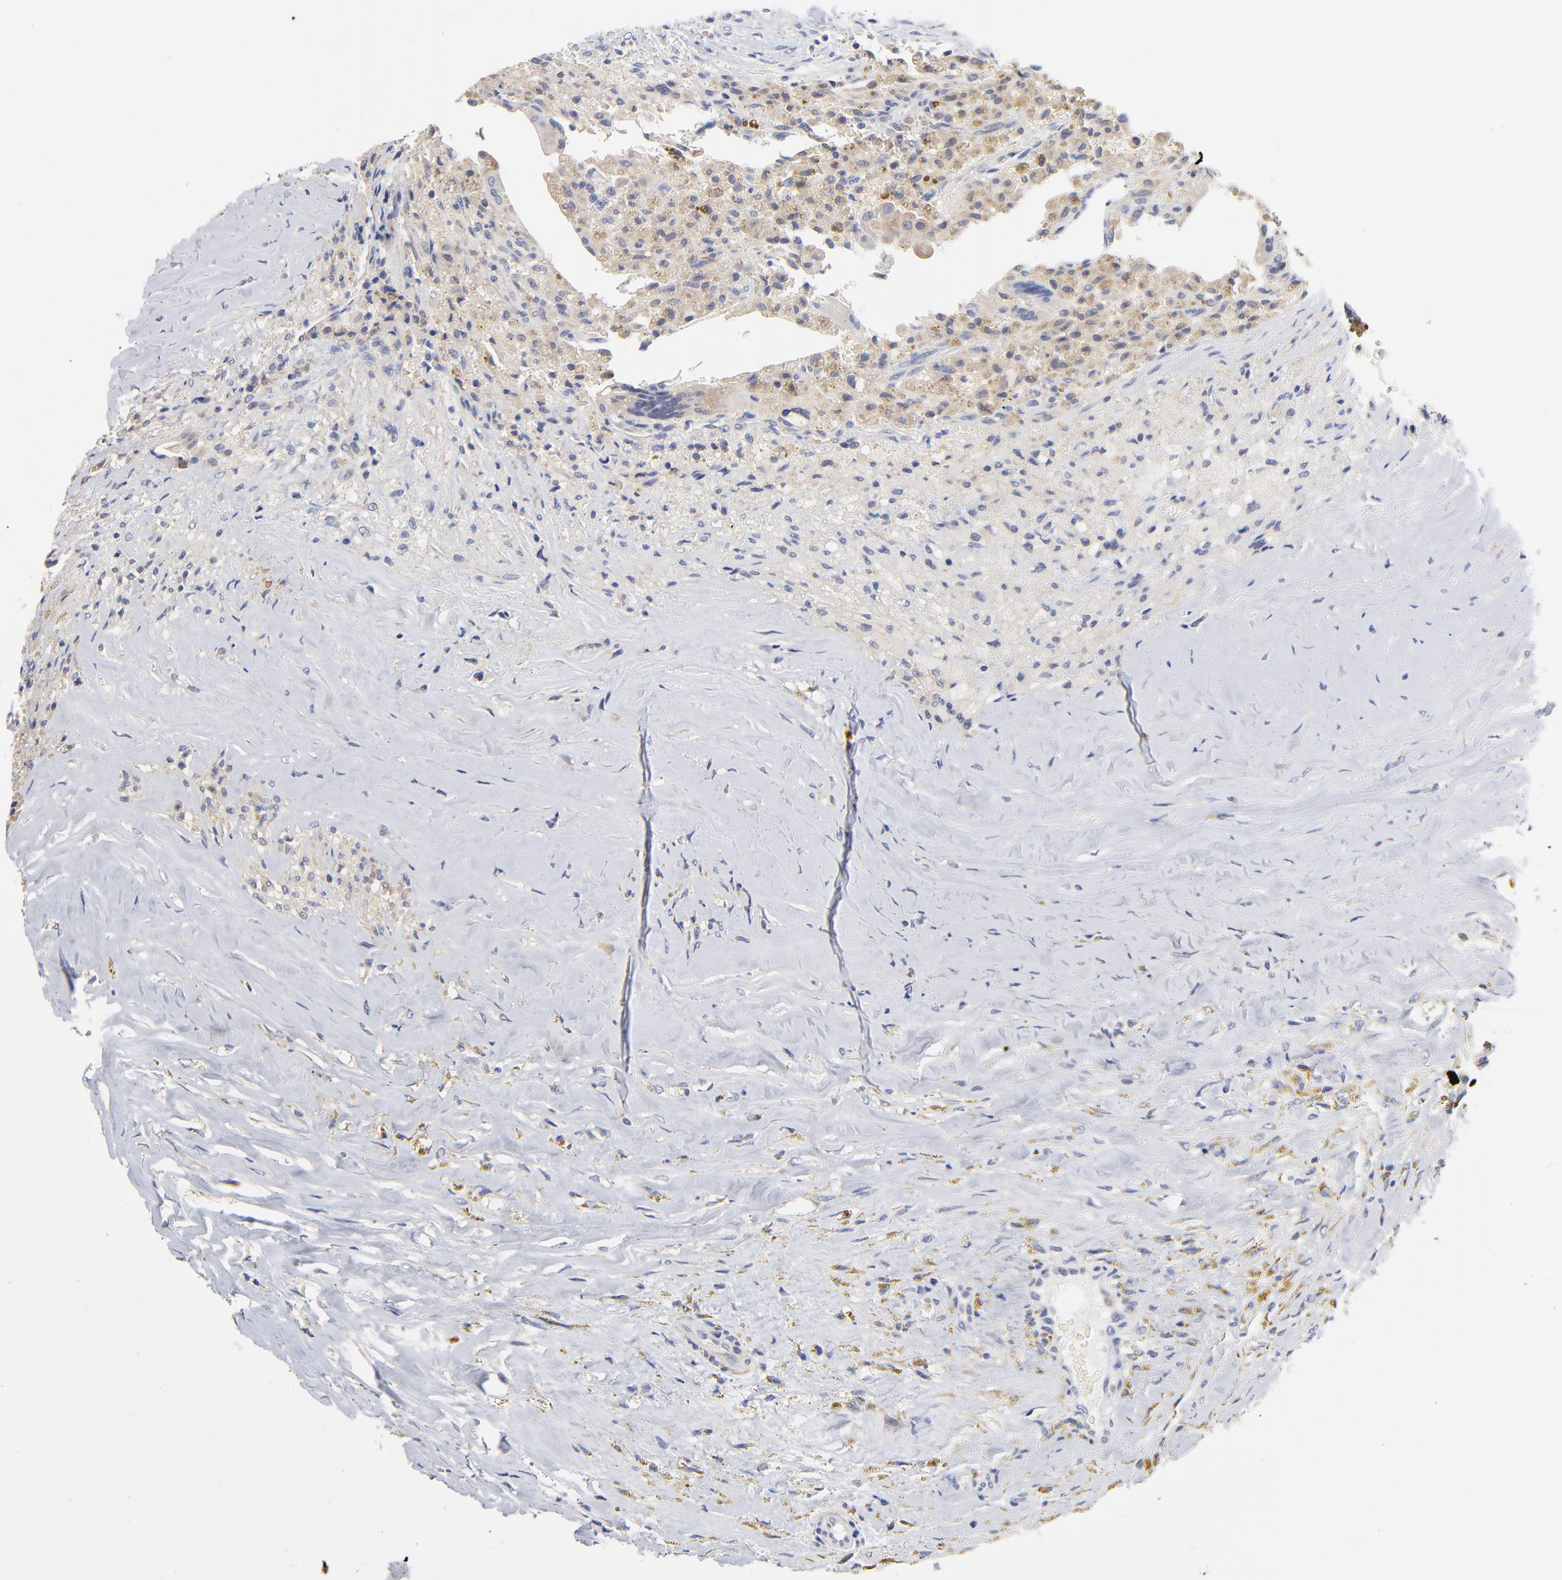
{"staining": {"intensity": "moderate", "quantity": "25%-75%", "location": "cytoplasmic/membranous"}, "tissue": "thyroid cancer", "cell_type": "Tumor cells", "image_type": "cancer", "snomed": [{"axis": "morphology", "description": "Papillary adenocarcinoma, NOS"}, {"axis": "topography", "description": "Thyroid gland"}], "caption": "Protein staining of thyroid cancer tissue reveals moderate cytoplasmic/membranous staining in approximately 25%-75% of tumor cells. (DAB IHC, brown staining for protein, blue staining for nuclei).", "gene": "TWNK", "patient": {"sex": "male", "age": 87}}